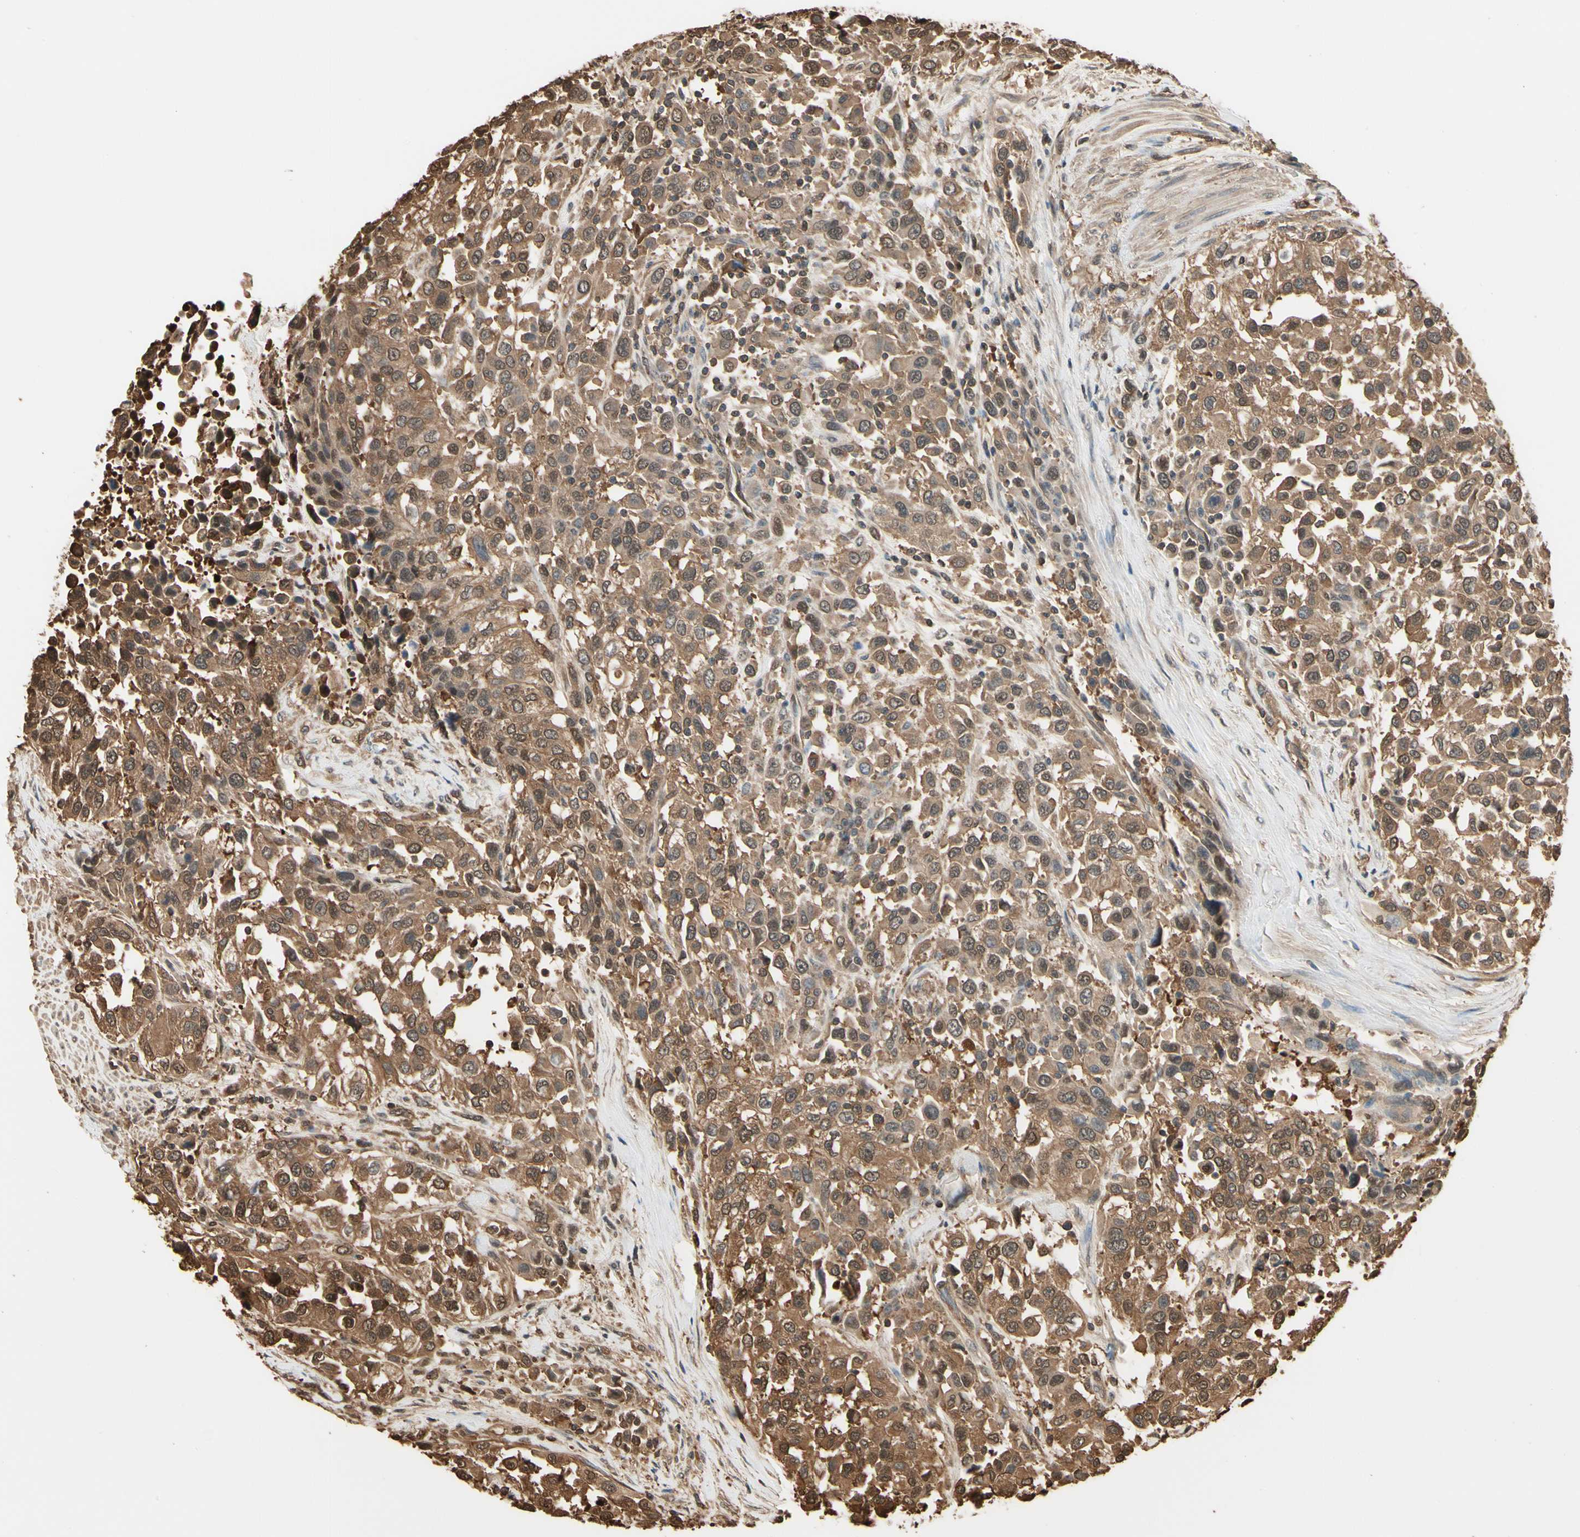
{"staining": {"intensity": "moderate", "quantity": ">75%", "location": "cytoplasmic/membranous,nuclear"}, "tissue": "urothelial cancer", "cell_type": "Tumor cells", "image_type": "cancer", "snomed": [{"axis": "morphology", "description": "Urothelial carcinoma, High grade"}, {"axis": "topography", "description": "Urinary bladder"}], "caption": "This photomicrograph displays immunohistochemistry staining of urothelial cancer, with medium moderate cytoplasmic/membranous and nuclear expression in about >75% of tumor cells.", "gene": "YWHAE", "patient": {"sex": "female", "age": 80}}